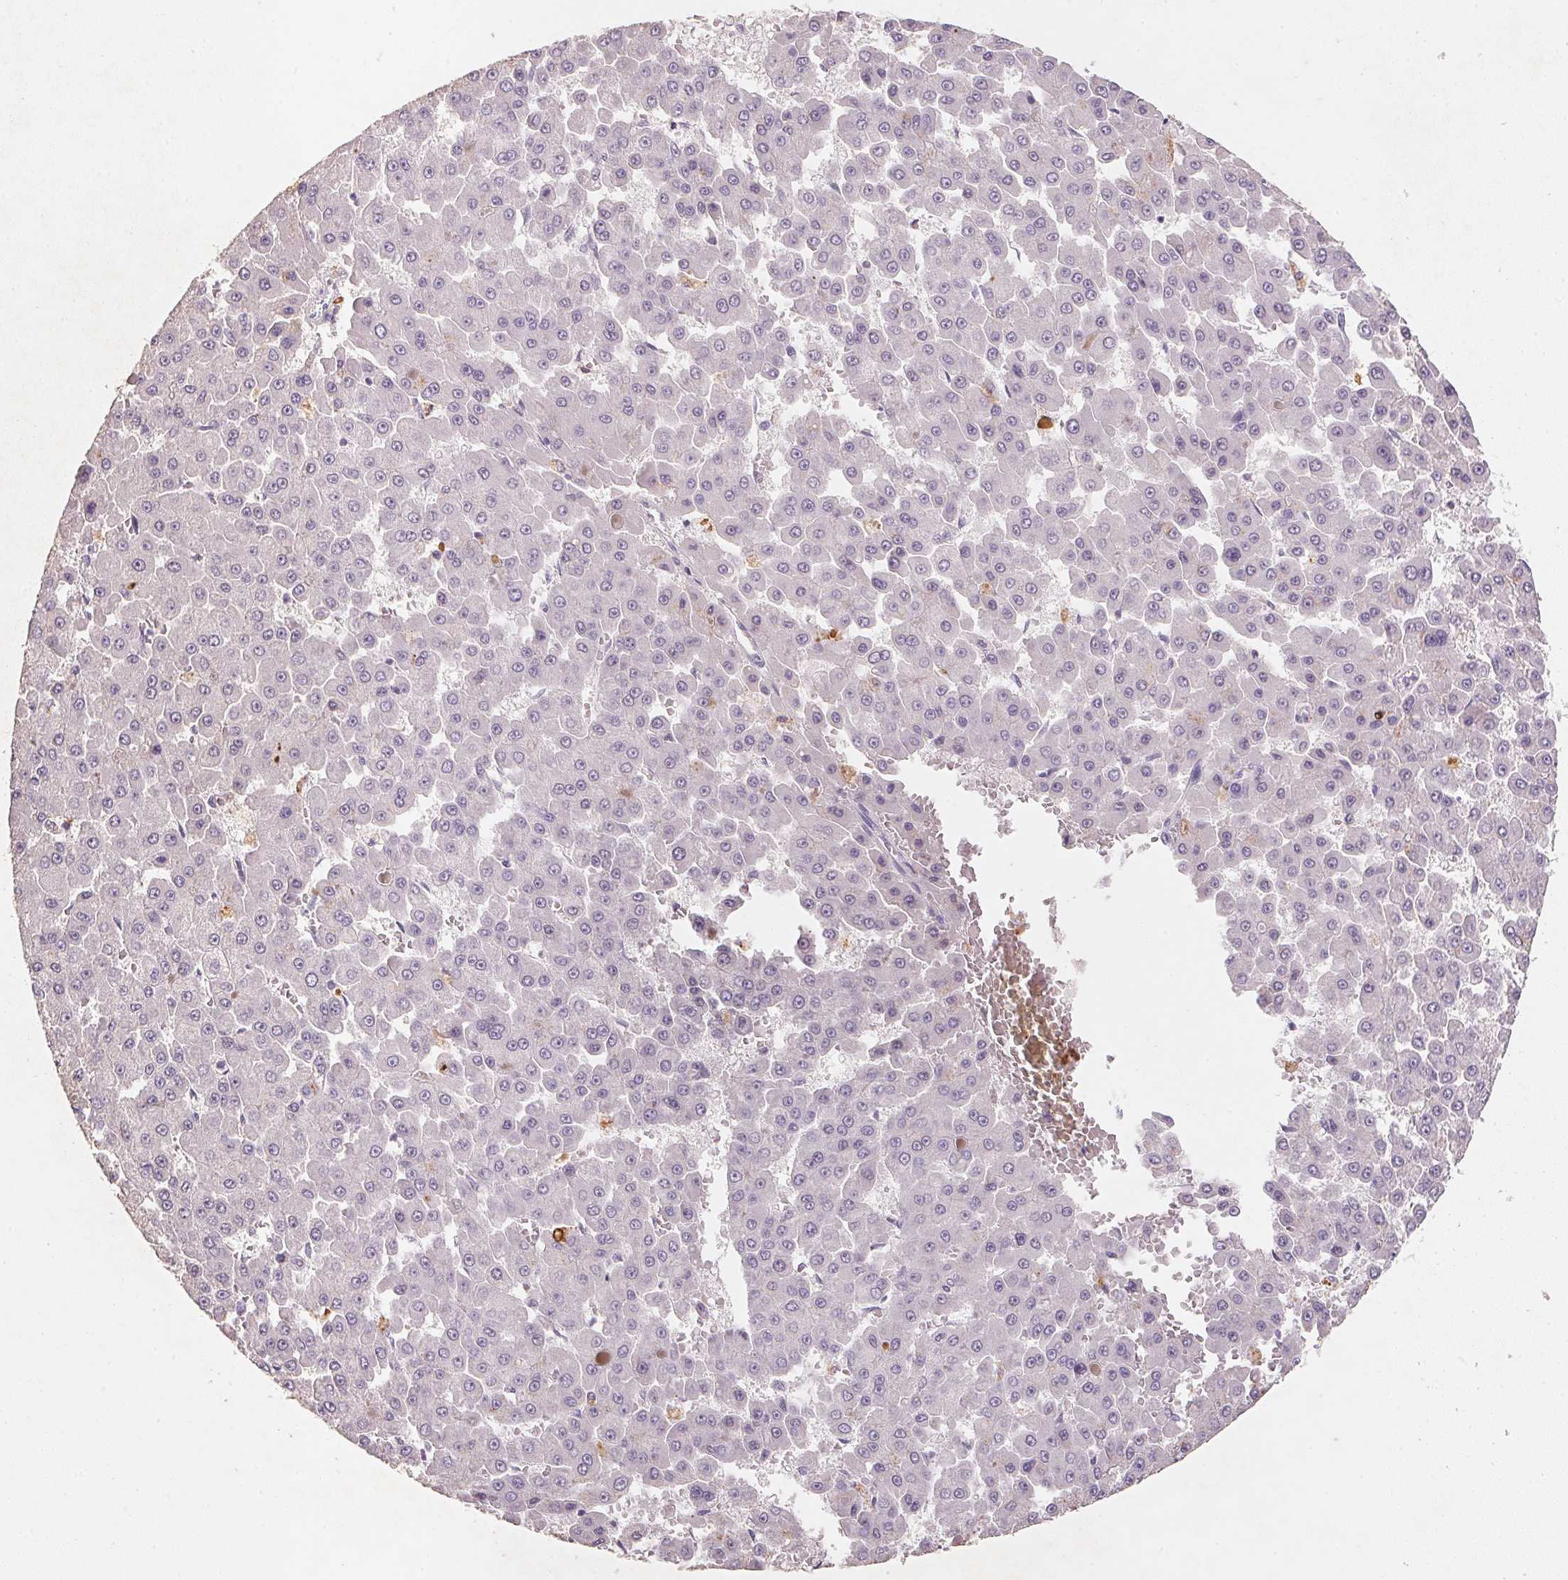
{"staining": {"intensity": "negative", "quantity": "none", "location": "none"}, "tissue": "liver cancer", "cell_type": "Tumor cells", "image_type": "cancer", "snomed": [{"axis": "morphology", "description": "Carcinoma, Hepatocellular, NOS"}, {"axis": "topography", "description": "Liver"}], "caption": "Immunohistochemical staining of human liver hepatocellular carcinoma displays no significant positivity in tumor cells.", "gene": "CXCL5", "patient": {"sex": "male", "age": 78}}